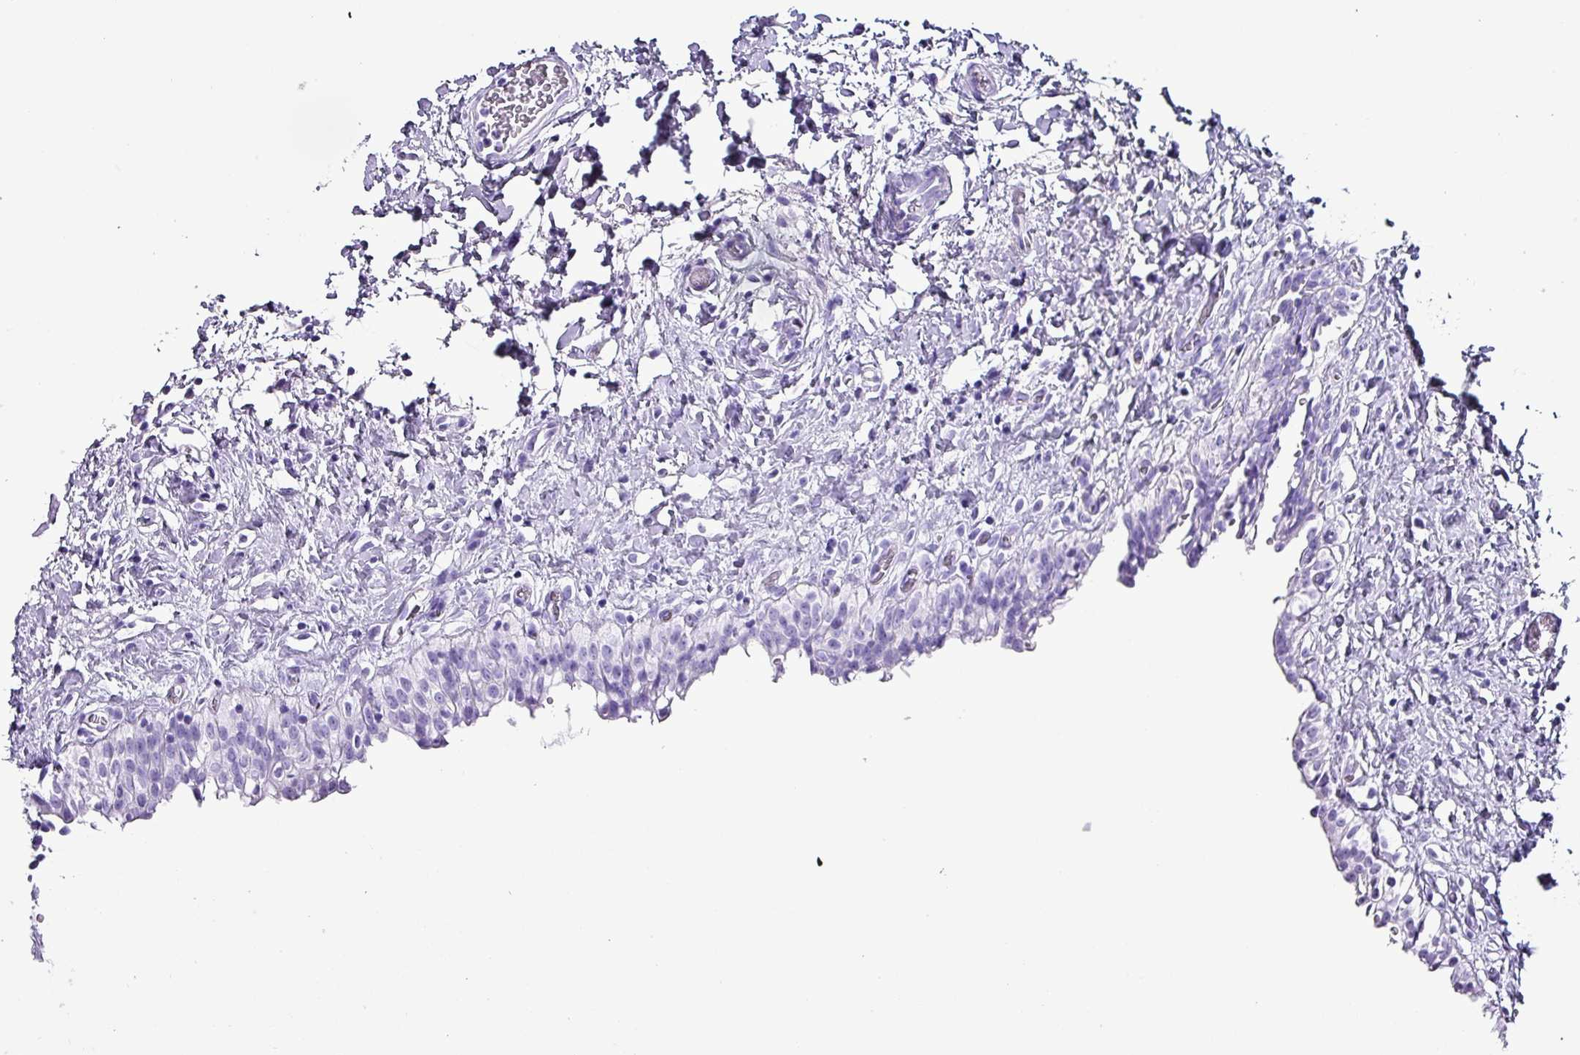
{"staining": {"intensity": "negative", "quantity": "none", "location": "none"}, "tissue": "urinary bladder", "cell_type": "Urothelial cells", "image_type": "normal", "snomed": [{"axis": "morphology", "description": "Normal tissue, NOS"}, {"axis": "topography", "description": "Urinary bladder"}], "caption": "Urothelial cells are negative for brown protein staining in normal urinary bladder. The staining is performed using DAB brown chromogen with nuclei counter-stained in using hematoxylin.", "gene": "KRT6A", "patient": {"sex": "male", "age": 51}}